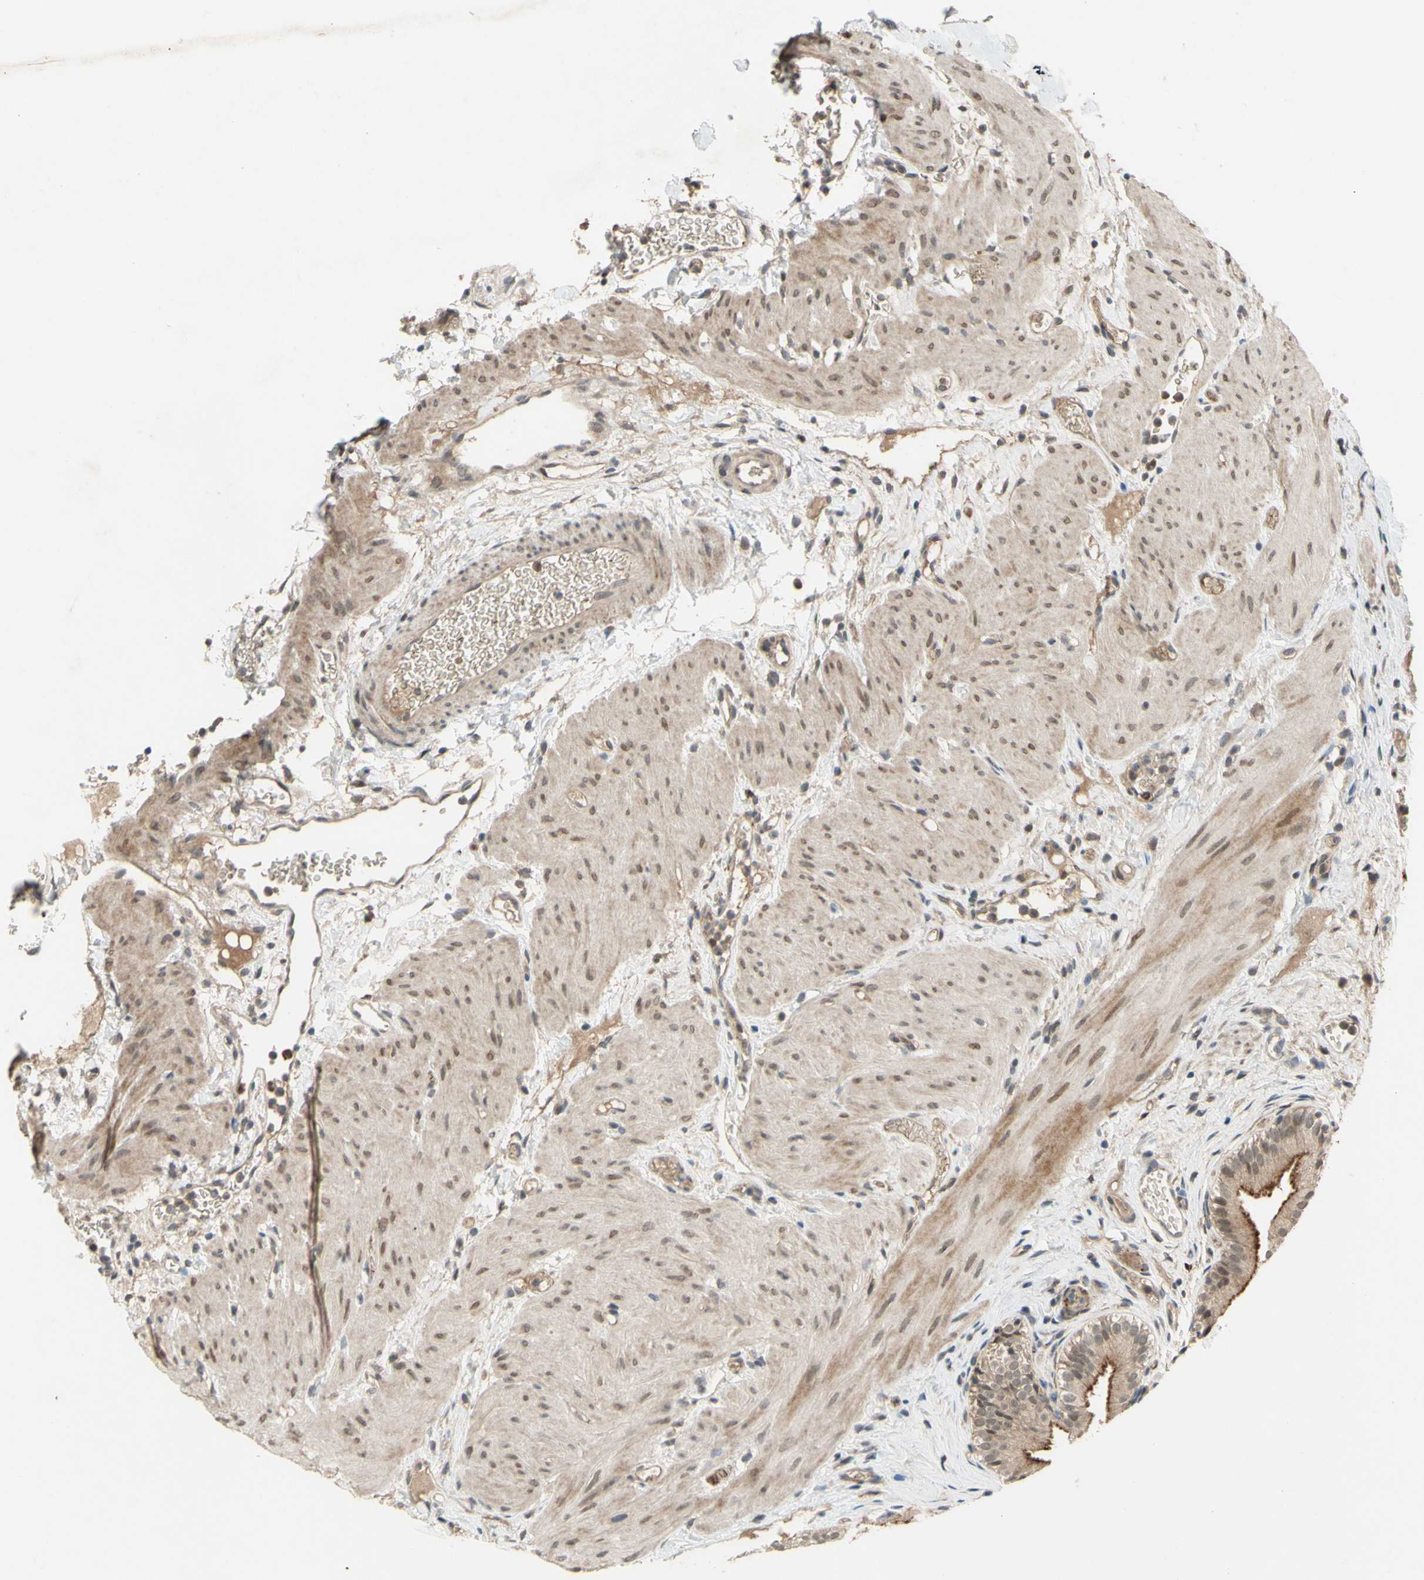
{"staining": {"intensity": "moderate", "quantity": ">75%", "location": "cytoplasmic/membranous"}, "tissue": "gallbladder", "cell_type": "Glandular cells", "image_type": "normal", "snomed": [{"axis": "morphology", "description": "Normal tissue, NOS"}, {"axis": "topography", "description": "Gallbladder"}], "caption": "Immunohistochemical staining of normal human gallbladder reveals moderate cytoplasmic/membranous protein positivity in about >75% of glandular cells. (brown staining indicates protein expression, while blue staining denotes nuclei).", "gene": "ALK", "patient": {"sex": "female", "age": 26}}